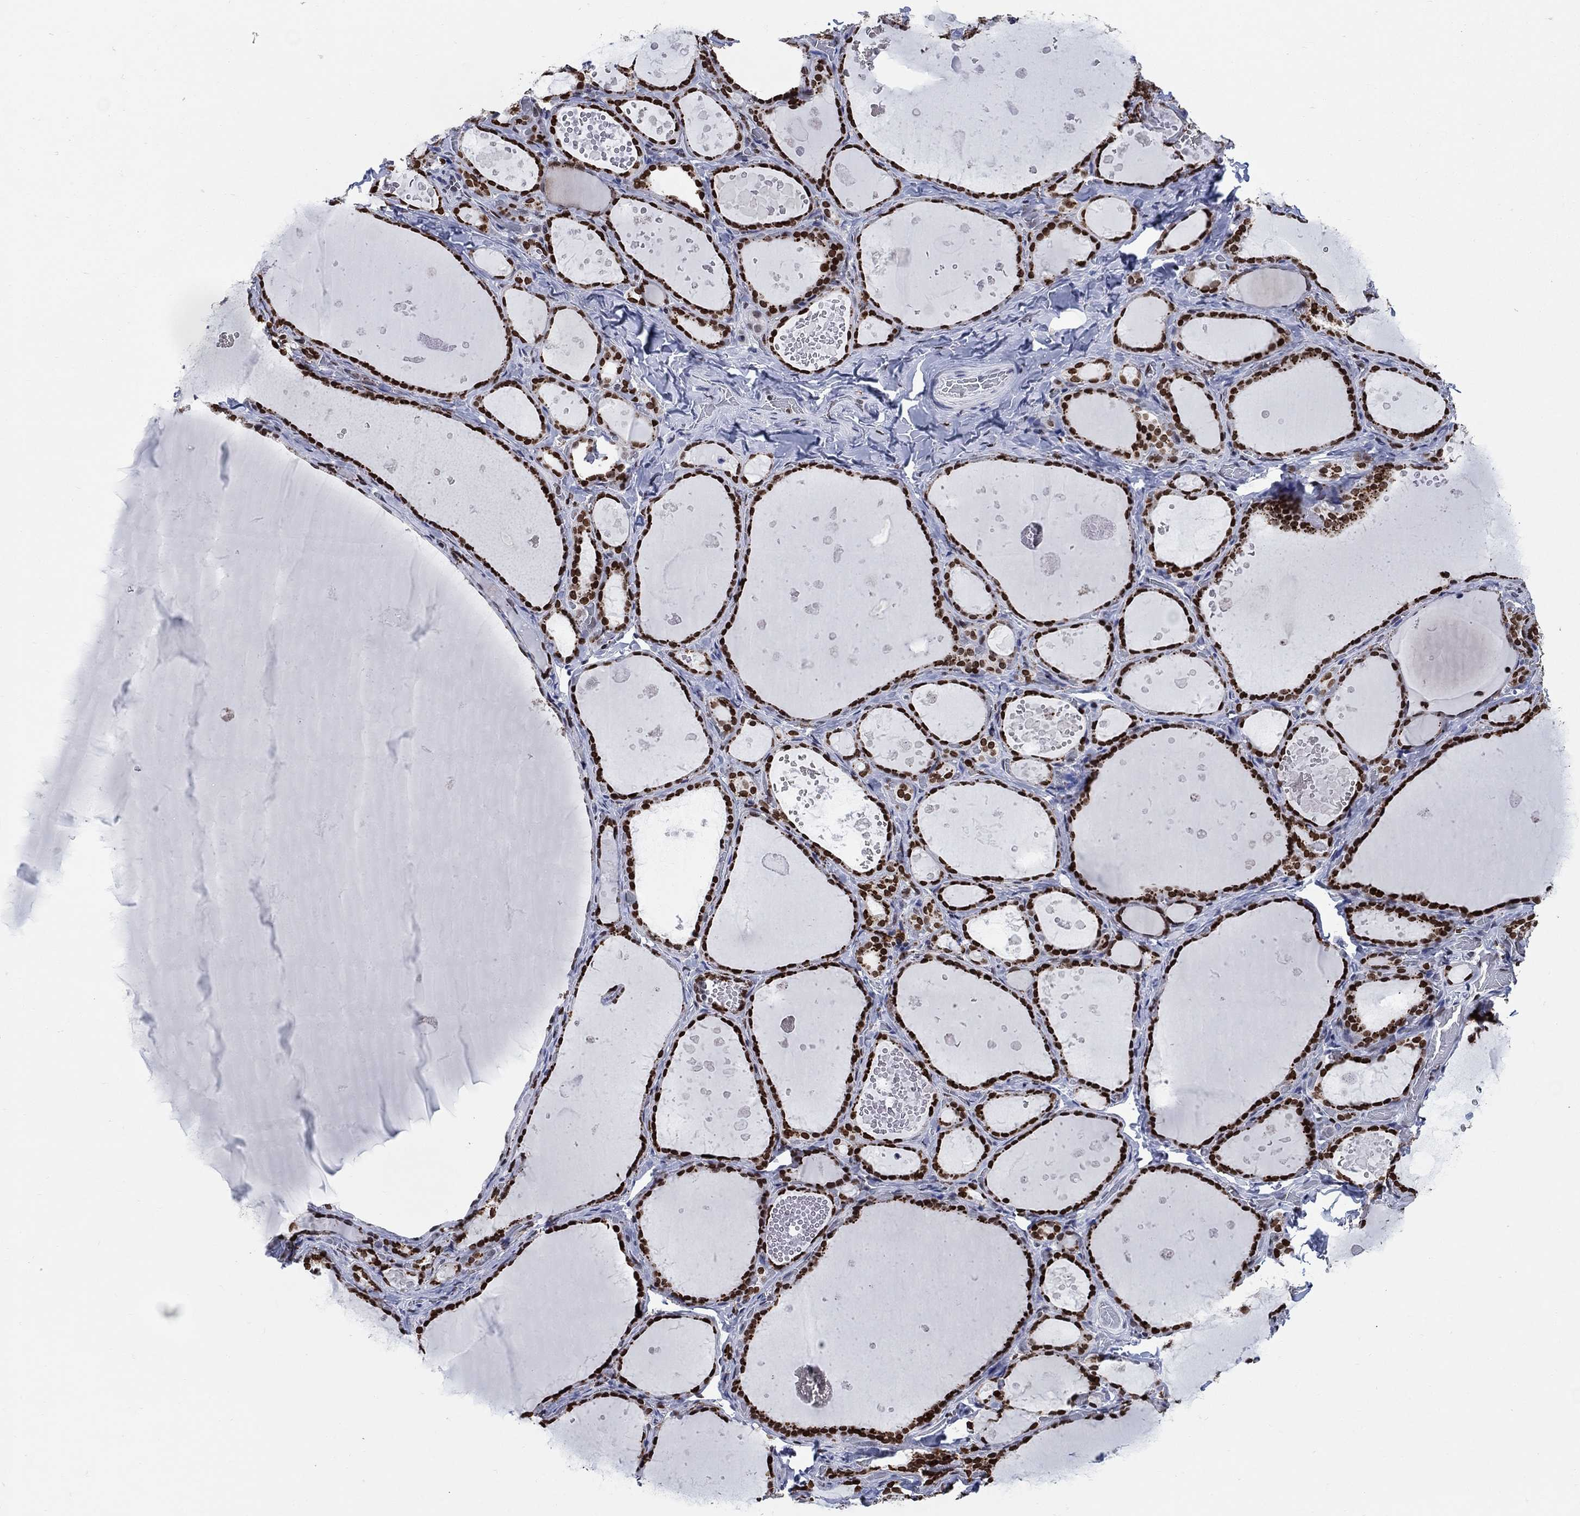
{"staining": {"intensity": "strong", "quantity": ">75%", "location": "nuclear"}, "tissue": "thyroid gland", "cell_type": "Glandular cells", "image_type": "normal", "snomed": [{"axis": "morphology", "description": "Normal tissue, NOS"}, {"axis": "topography", "description": "Thyroid gland"}], "caption": "Protein staining displays strong nuclear expression in about >75% of glandular cells in normal thyroid gland. (Brightfield microscopy of DAB IHC at high magnification).", "gene": "HMGA1", "patient": {"sex": "female", "age": 56}}